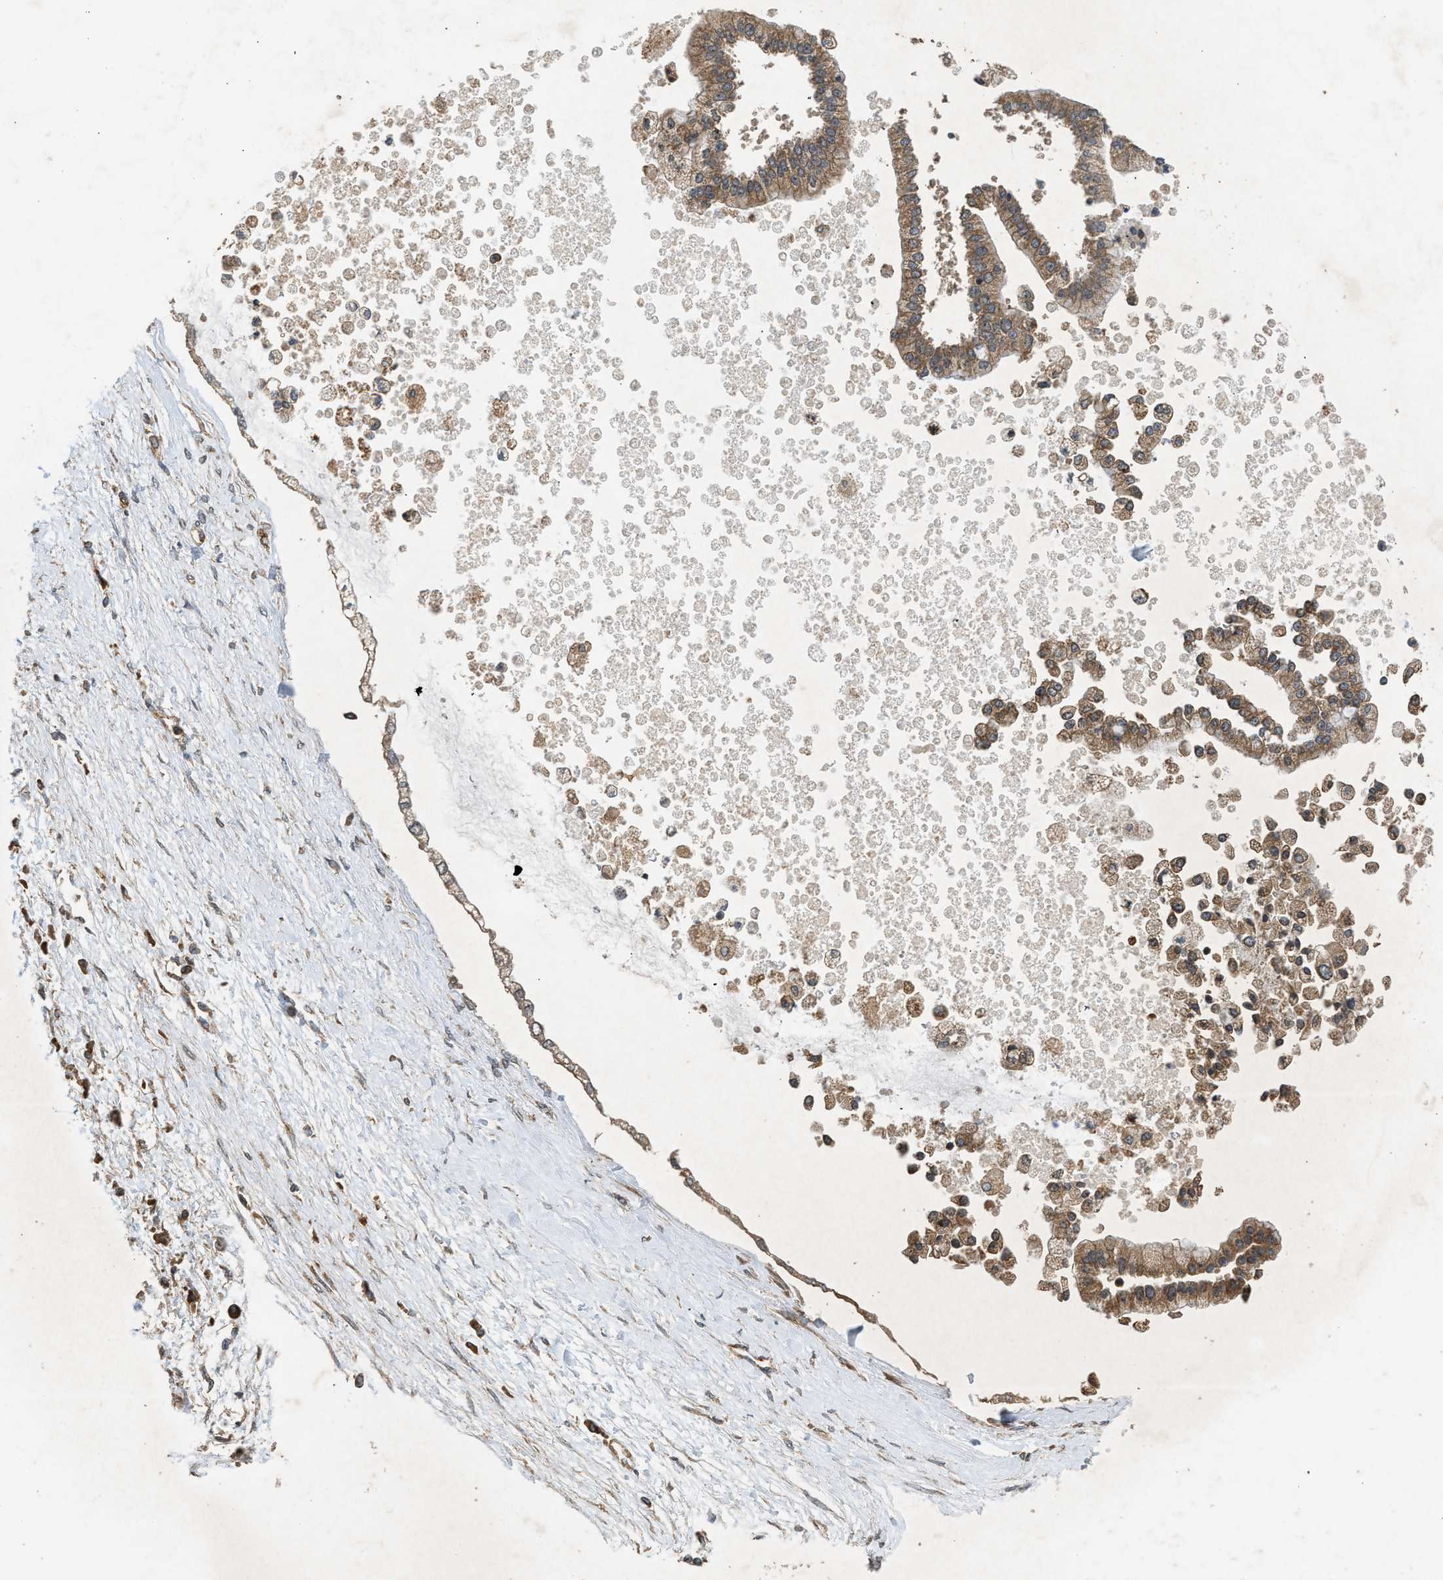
{"staining": {"intensity": "moderate", "quantity": ">75%", "location": "cytoplasmic/membranous"}, "tissue": "liver cancer", "cell_type": "Tumor cells", "image_type": "cancer", "snomed": [{"axis": "morphology", "description": "Cholangiocarcinoma"}, {"axis": "topography", "description": "Liver"}], "caption": "A photomicrograph of human cholangiocarcinoma (liver) stained for a protein reveals moderate cytoplasmic/membranous brown staining in tumor cells.", "gene": "HIP1R", "patient": {"sex": "male", "age": 50}}